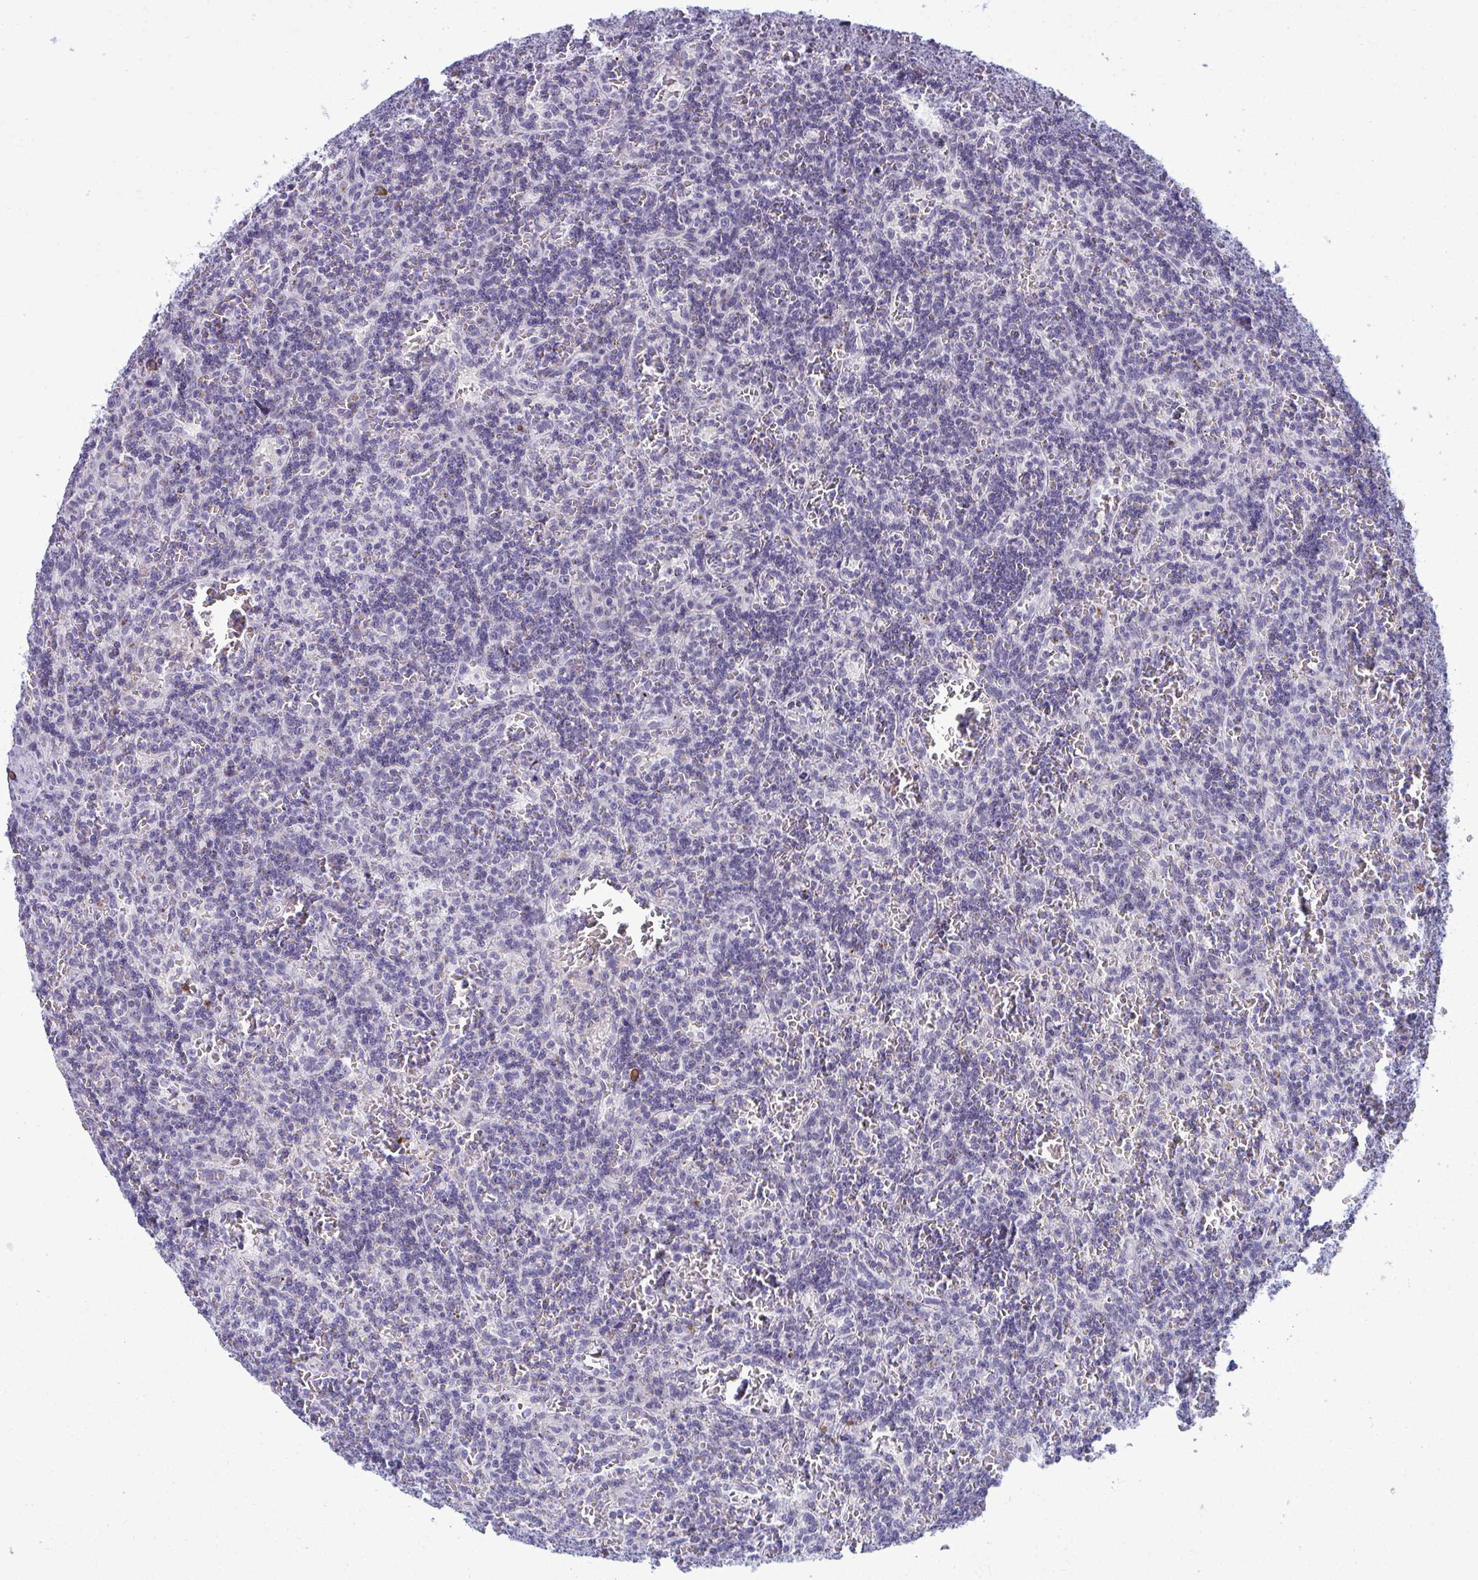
{"staining": {"intensity": "negative", "quantity": "none", "location": "none"}, "tissue": "lymphoma", "cell_type": "Tumor cells", "image_type": "cancer", "snomed": [{"axis": "morphology", "description": "Malignant lymphoma, non-Hodgkin's type, Low grade"}, {"axis": "topography", "description": "Spleen"}], "caption": "Micrograph shows no protein expression in tumor cells of lymphoma tissue.", "gene": "DTX4", "patient": {"sex": "male", "age": 73}}